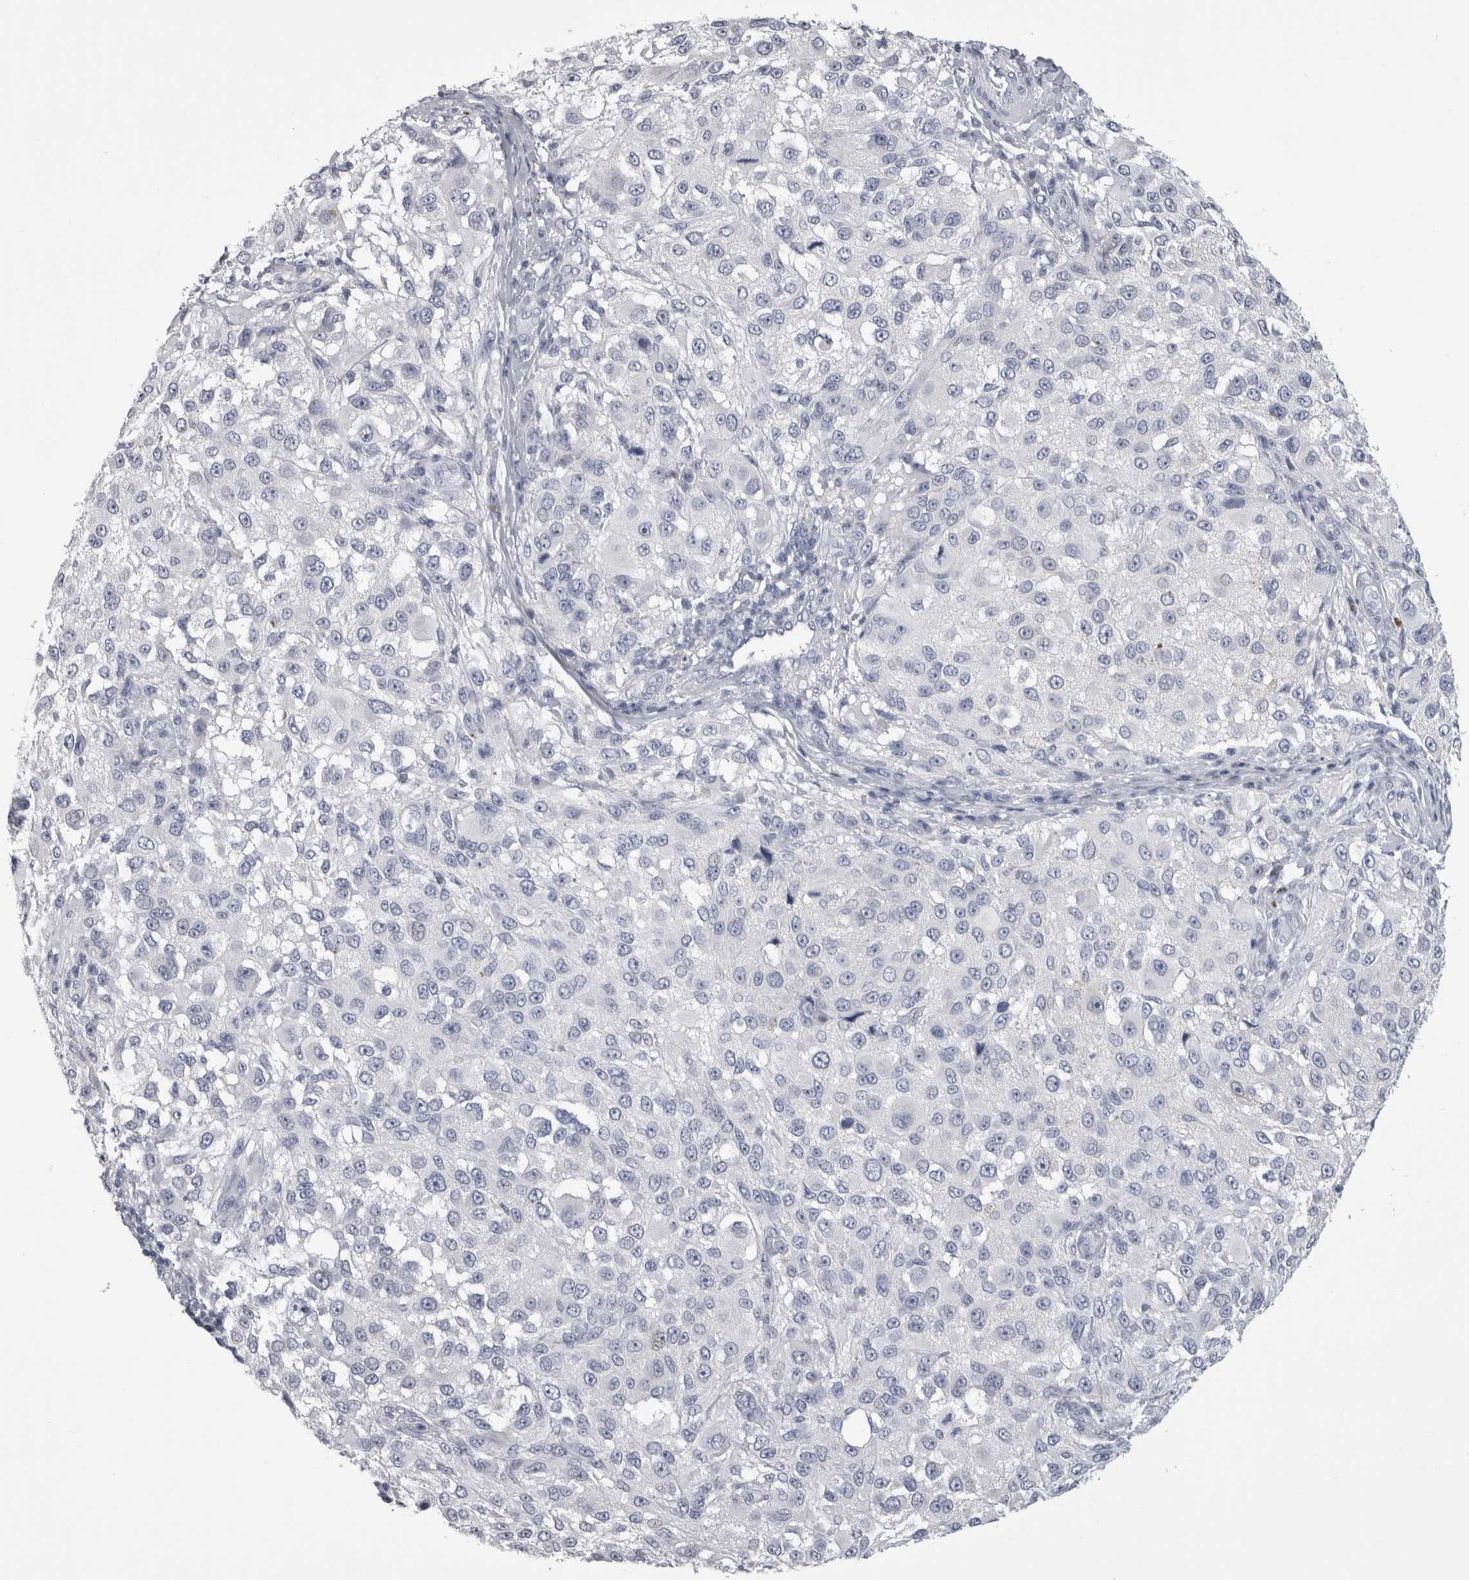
{"staining": {"intensity": "negative", "quantity": "none", "location": "none"}, "tissue": "melanoma", "cell_type": "Tumor cells", "image_type": "cancer", "snomed": [{"axis": "morphology", "description": "Necrosis, NOS"}, {"axis": "morphology", "description": "Malignant melanoma, NOS"}, {"axis": "topography", "description": "Skin"}], "caption": "The immunohistochemistry micrograph has no significant positivity in tumor cells of malignant melanoma tissue.", "gene": "AFMID", "patient": {"sex": "female", "age": 87}}